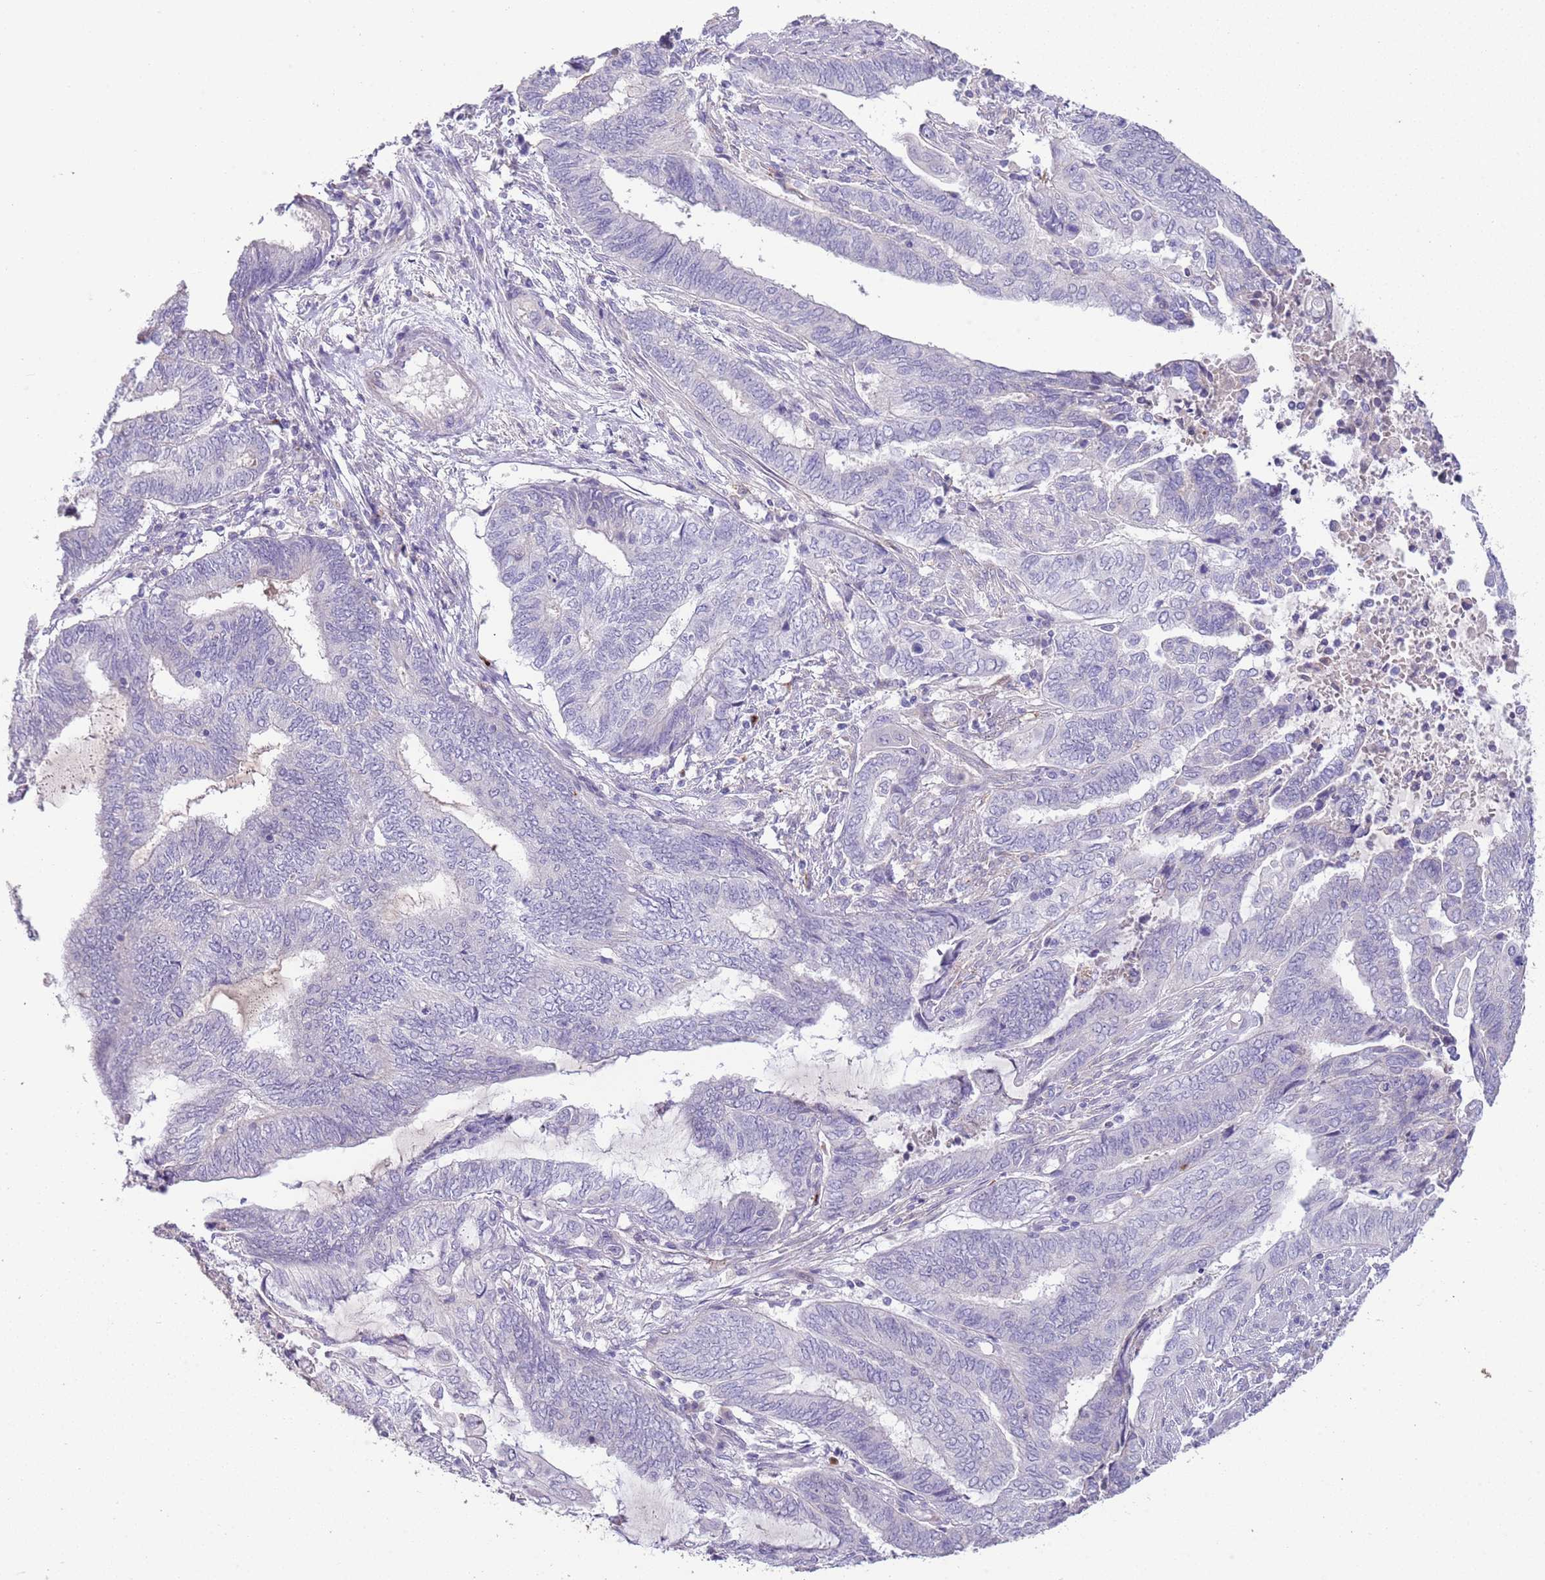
{"staining": {"intensity": "negative", "quantity": "none", "location": "none"}, "tissue": "endometrial cancer", "cell_type": "Tumor cells", "image_type": "cancer", "snomed": [{"axis": "morphology", "description": "Adenocarcinoma, NOS"}, {"axis": "topography", "description": "Uterus"}, {"axis": "topography", "description": "Endometrium"}], "caption": "IHC of human endometrial cancer displays no staining in tumor cells.", "gene": "ABHD17A", "patient": {"sex": "female", "age": 70}}